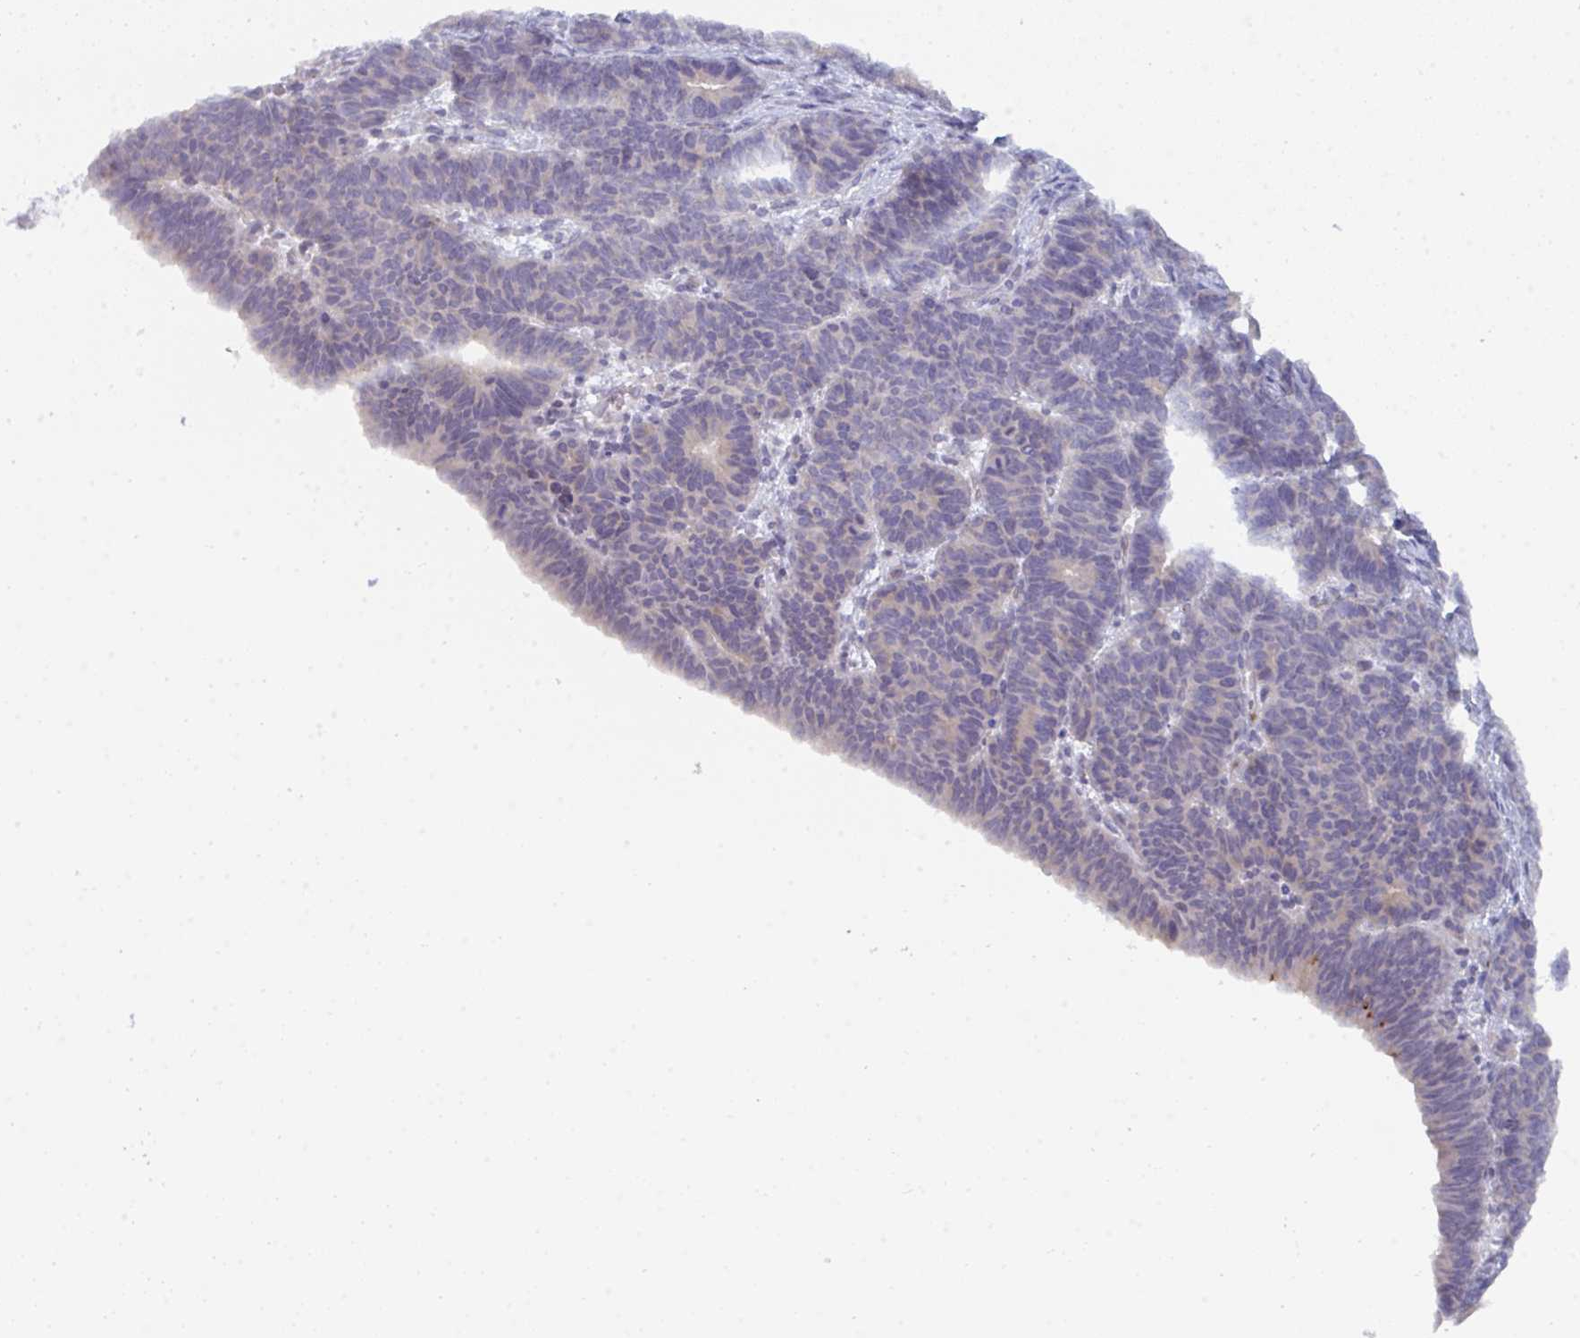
{"staining": {"intensity": "negative", "quantity": "none", "location": "none"}, "tissue": "endometrial cancer", "cell_type": "Tumor cells", "image_type": "cancer", "snomed": [{"axis": "morphology", "description": "Adenocarcinoma, NOS"}, {"axis": "topography", "description": "Endometrium"}], "caption": "Immunohistochemistry (IHC) photomicrograph of neoplastic tissue: endometrial cancer (adenocarcinoma) stained with DAB exhibits no significant protein staining in tumor cells. The staining was performed using DAB (3,3'-diaminobenzidine) to visualize the protein expression in brown, while the nuclei were stained in blue with hematoxylin (Magnification: 20x).", "gene": "KCNK5", "patient": {"sex": "female", "age": 70}}